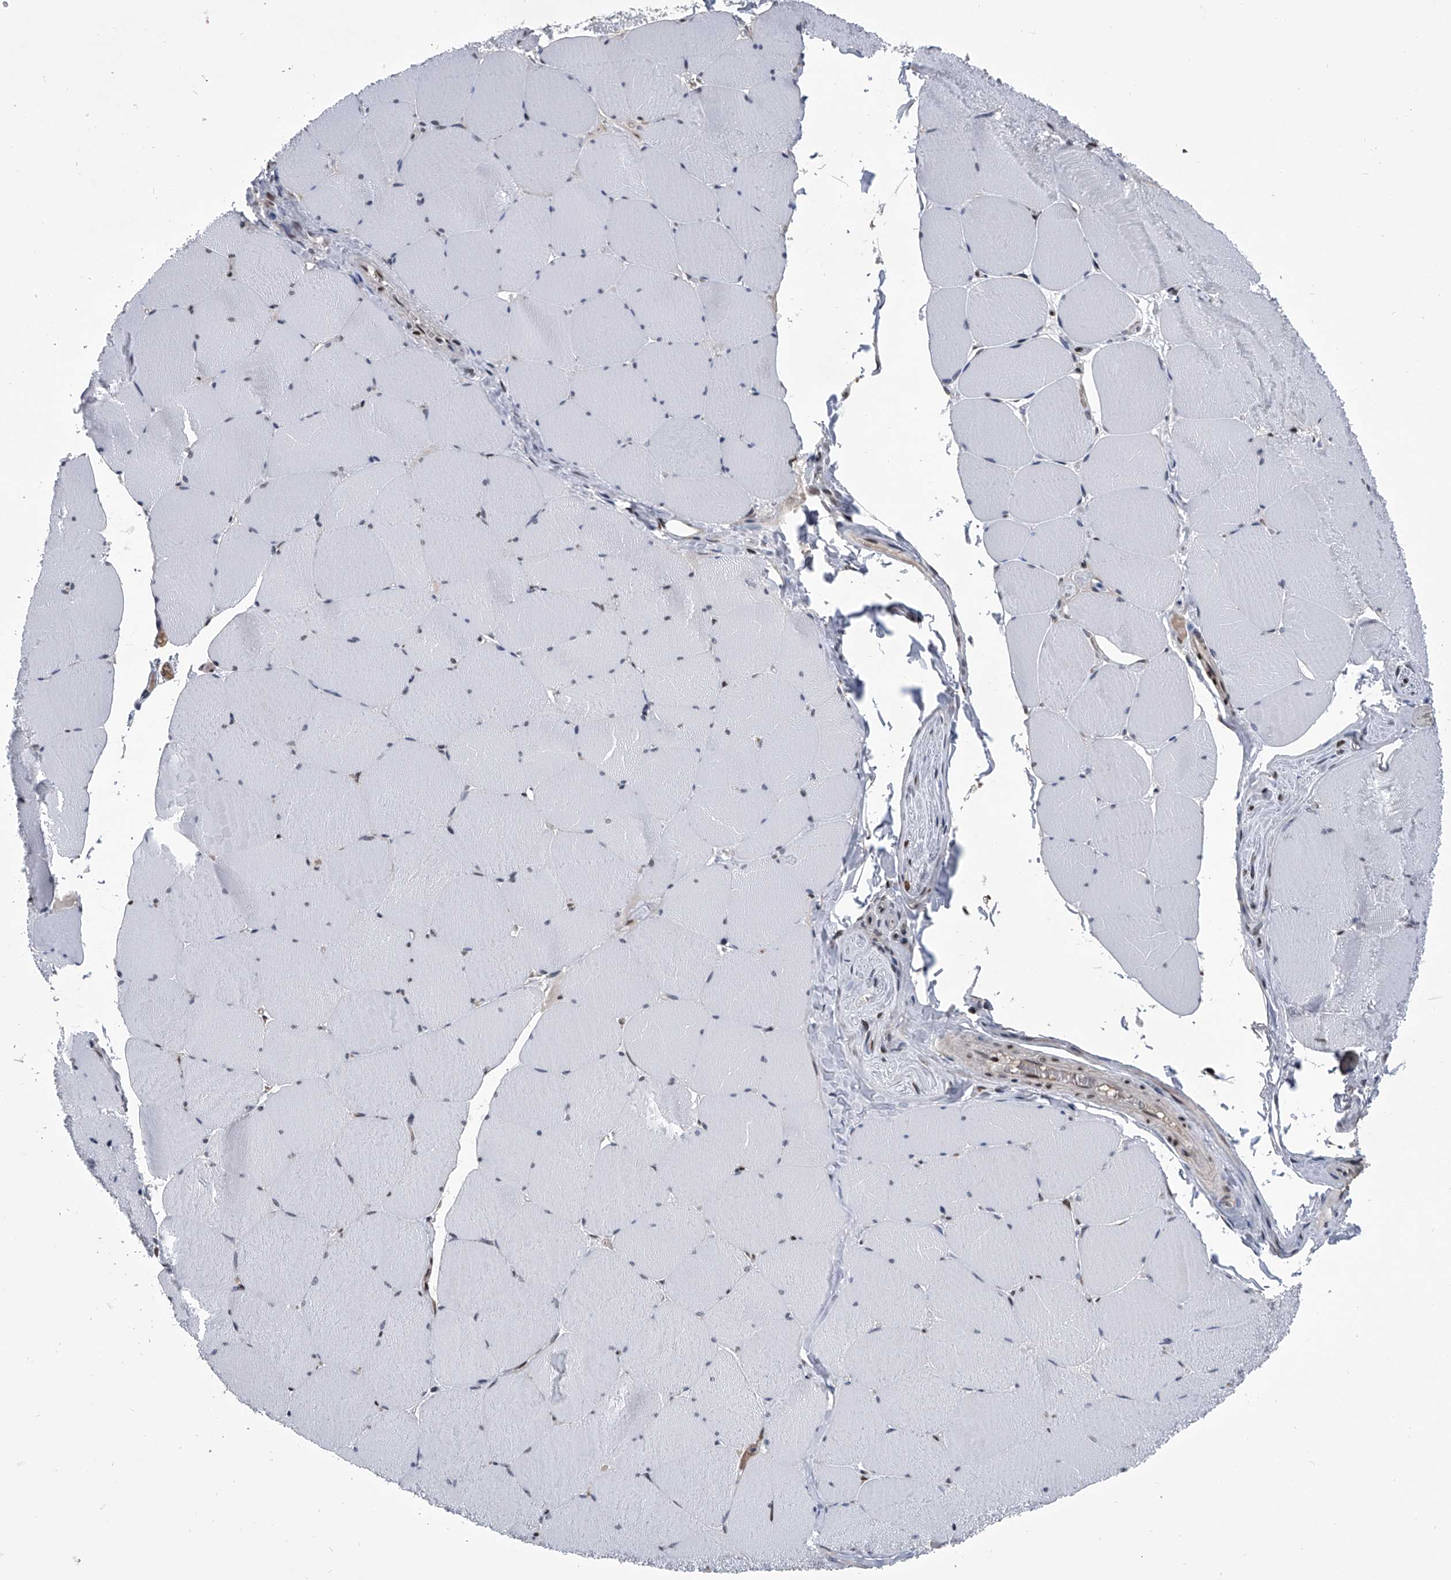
{"staining": {"intensity": "moderate", "quantity": "<25%", "location": "nuclear"}, "tissue": "skeletal muscle", "cell_type": "Myocytes", "image_type": "normal", "snomed": [{"axis": "morphology", "description": "Normal tissue, NOS"}, {"axis": "topography", "description": "Skeletal muscle"}, {"axis": "topography", "description": "Head-Neck"}], "caption": "A micrograph showing moderate nuclear expression in about <25% of myocytes in normal skeletal muscle, as visualized by brown immunohistochemical staining.", "gene": "SIM2", "patient": {"sex": "male", "age": 66}}